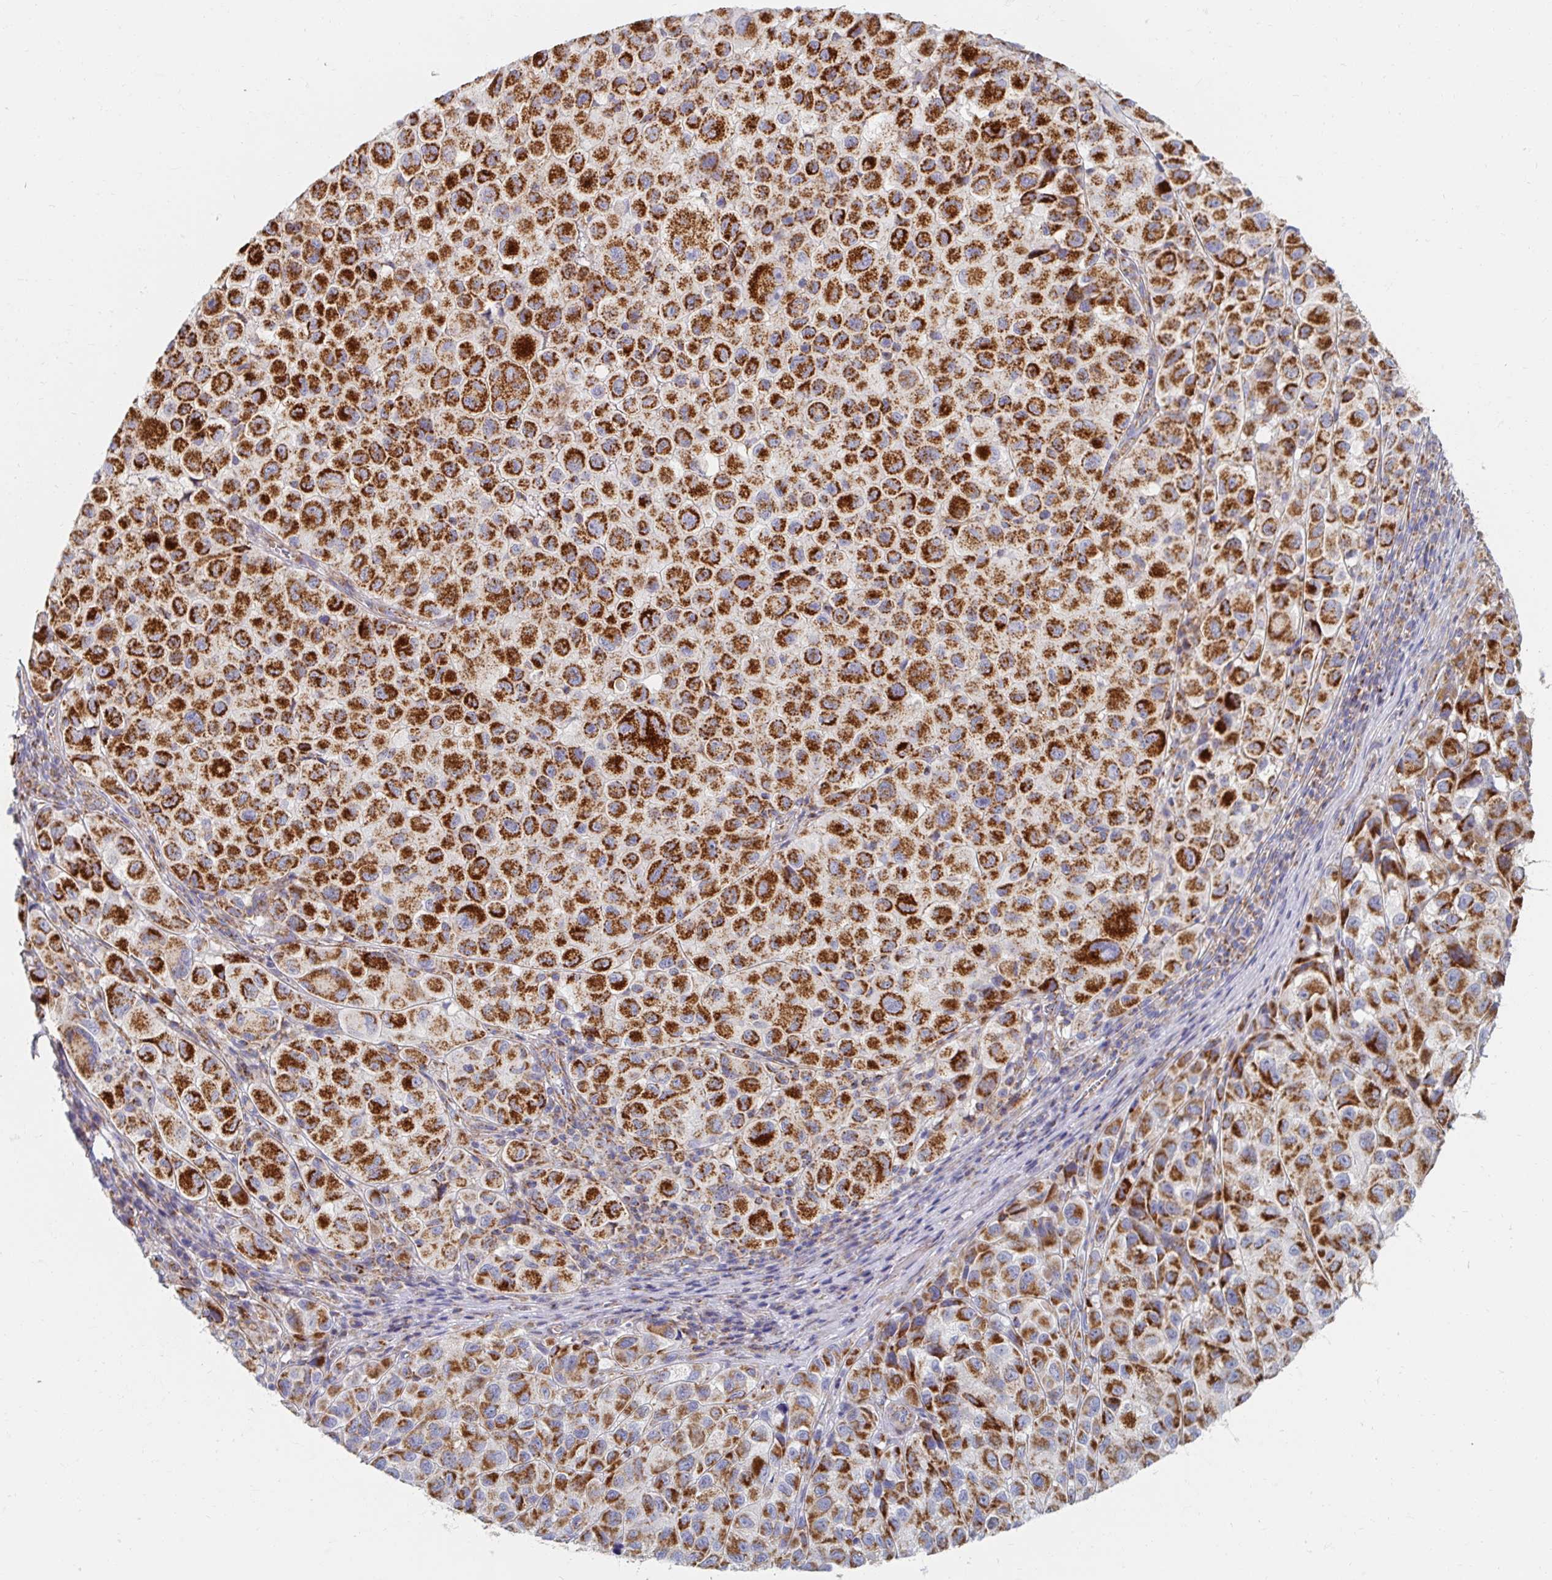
{"staining": {"intensity": "strong", "quantity": ">75%", "location": "cytoplasmic/membranous"}, "tissue": "melanoma", "cell_type": "Tumor cells", "image_type": "cancer", "snomed": [{"axis": "morphology", "description": "Malignant melanoma, NOS"}, {"axis": "topography", "description": "Skin"}], "caption": "Strong cytoplasmic/membranous protein expression is appreciated in approximately >75% of tumor cells in malignant melanoma.", "gene": "MAVS", "patient": {"sex": "male", "age": 93}}